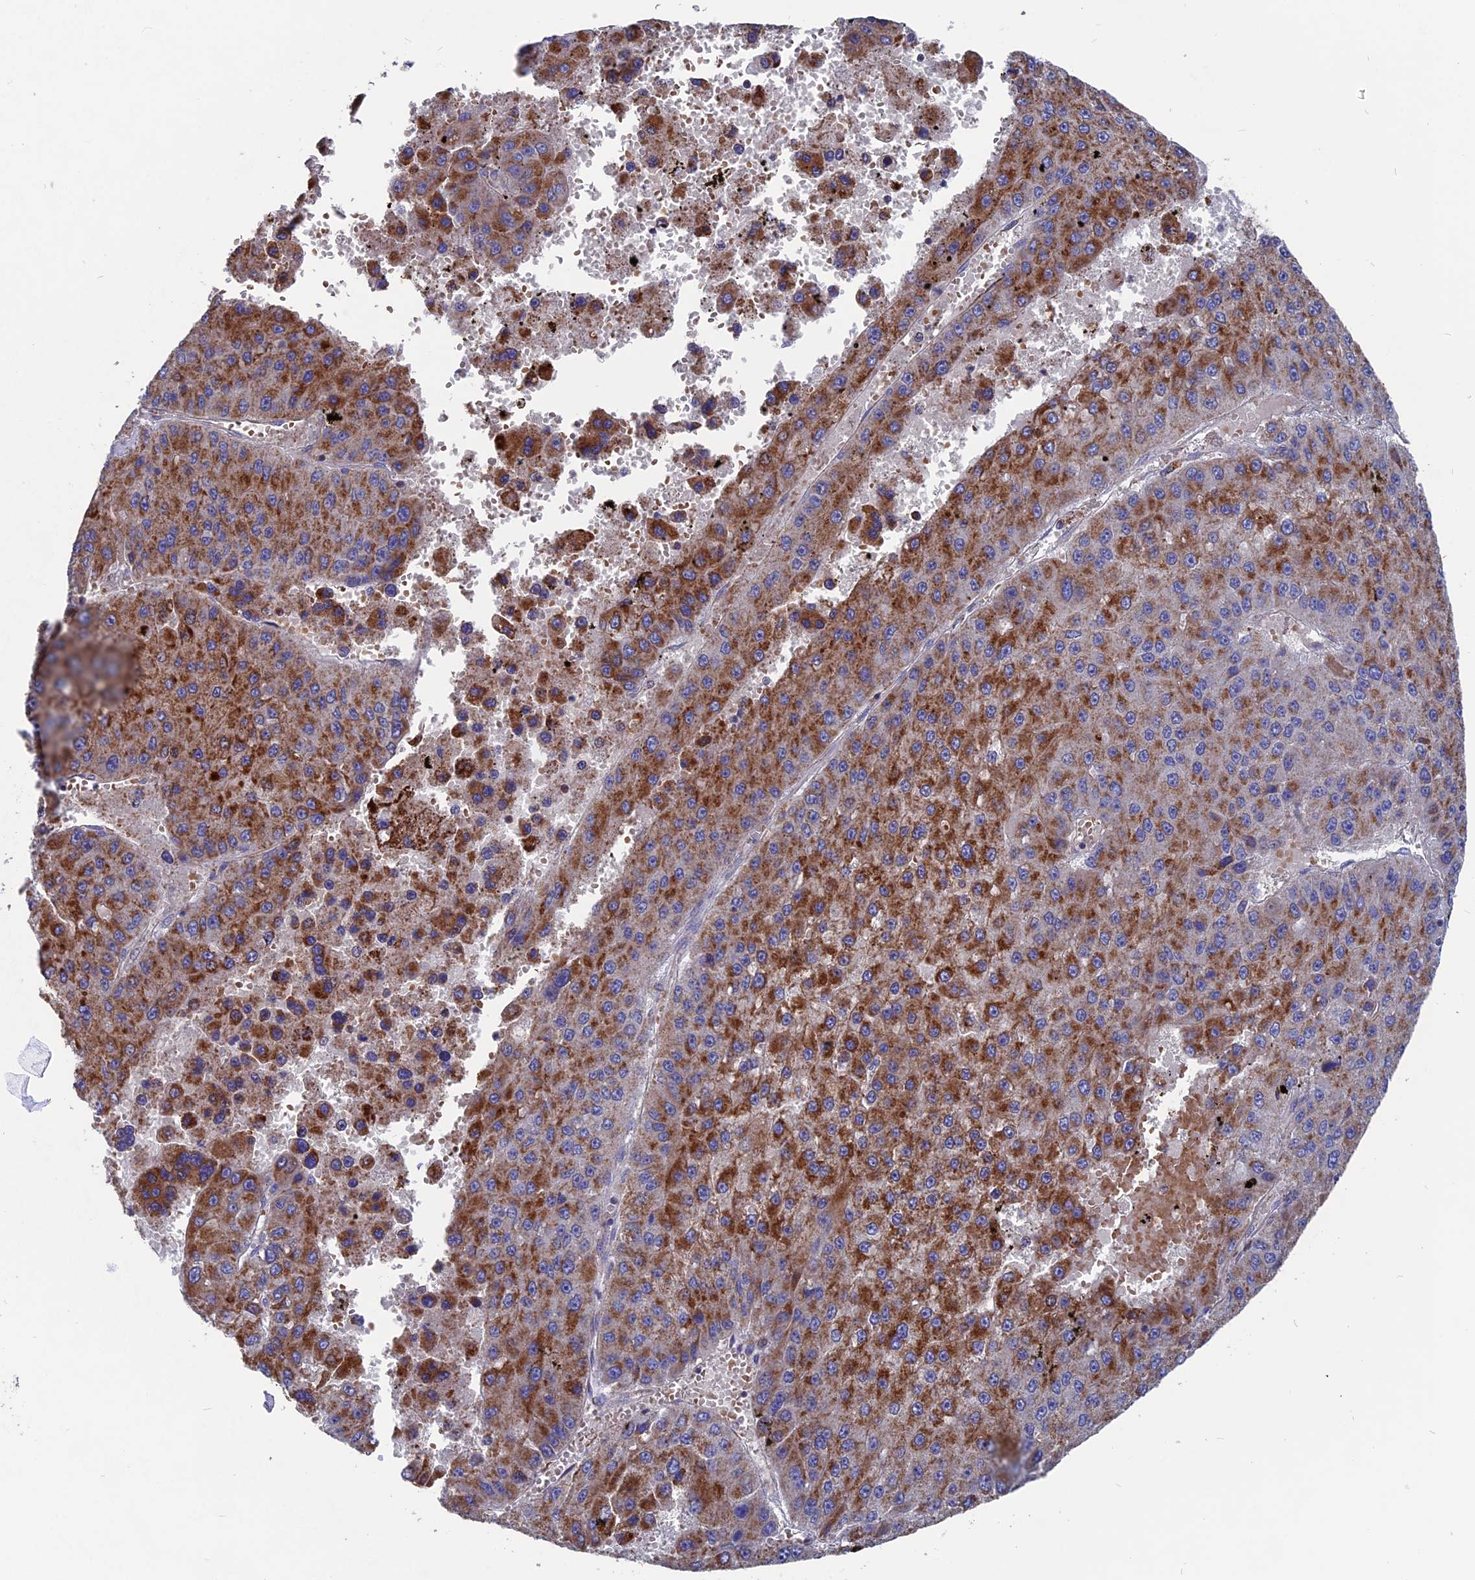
{"staining": {"intensity": "moderate", "quantity": ">75%", "location": "cytoplasmic/membranous"}, "tissue": "liver cancer", "cell_type": "Tumor cells", "image_type": "cancer", "snomed": [{"axis": "morphology", "description": "Carcinoma, Hepatocellular, NOS"}, {"axis": "topography", "description": "Liver"}], "caption": "A brown stain highlights moderate cytoplasmic/membranous staining of a protein in human liver cancer tumor cells.", "gene": "TGFA", "patient": {"sex": "female", "age": 73}}